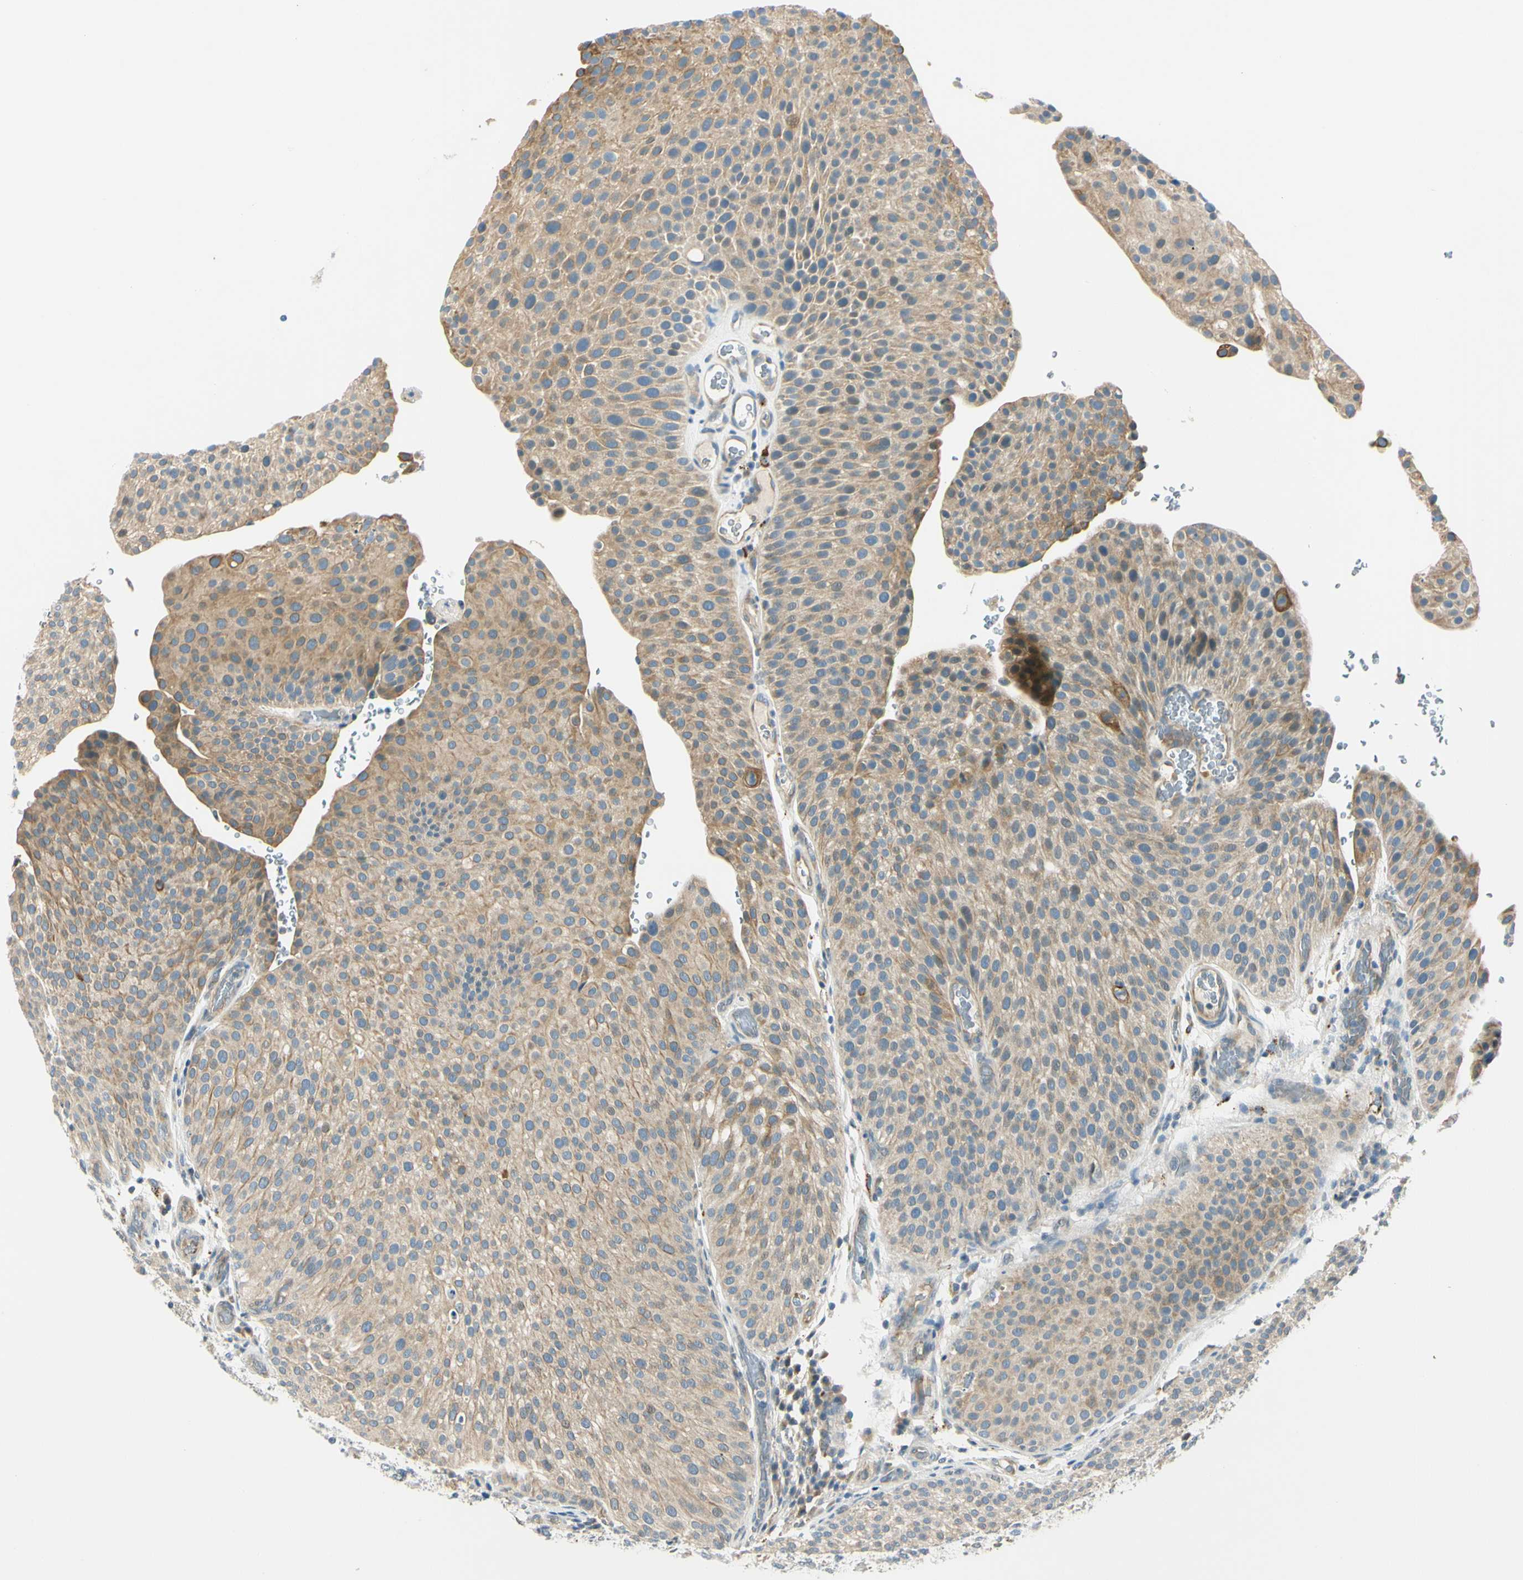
{"staining": {"intensity": "weak", "quantity": ">75%", "location": "cytoplasmic/membranous"}, "tissue": "urothelial cancer", "cell_type": "Tumor cells", "image_type": "cancer", "snomed": [{"axis": "morphology", "description": "Urothelial carcinoma, Low grade"}, {"axis": "topography", "description": "Smooth muscle"}, {"axis": "topography", "description": "Urinary bladder"}], "caption": "An IHC micrograph of neoplastic tissue is shown. Protein staining in brown shows weak cytoplasmic/membranous positivity in urothelial carcinoma (low-grade) within tumor cells.", "gene": "LAMA3", "patient": {"sex": "male", "age": 60}}